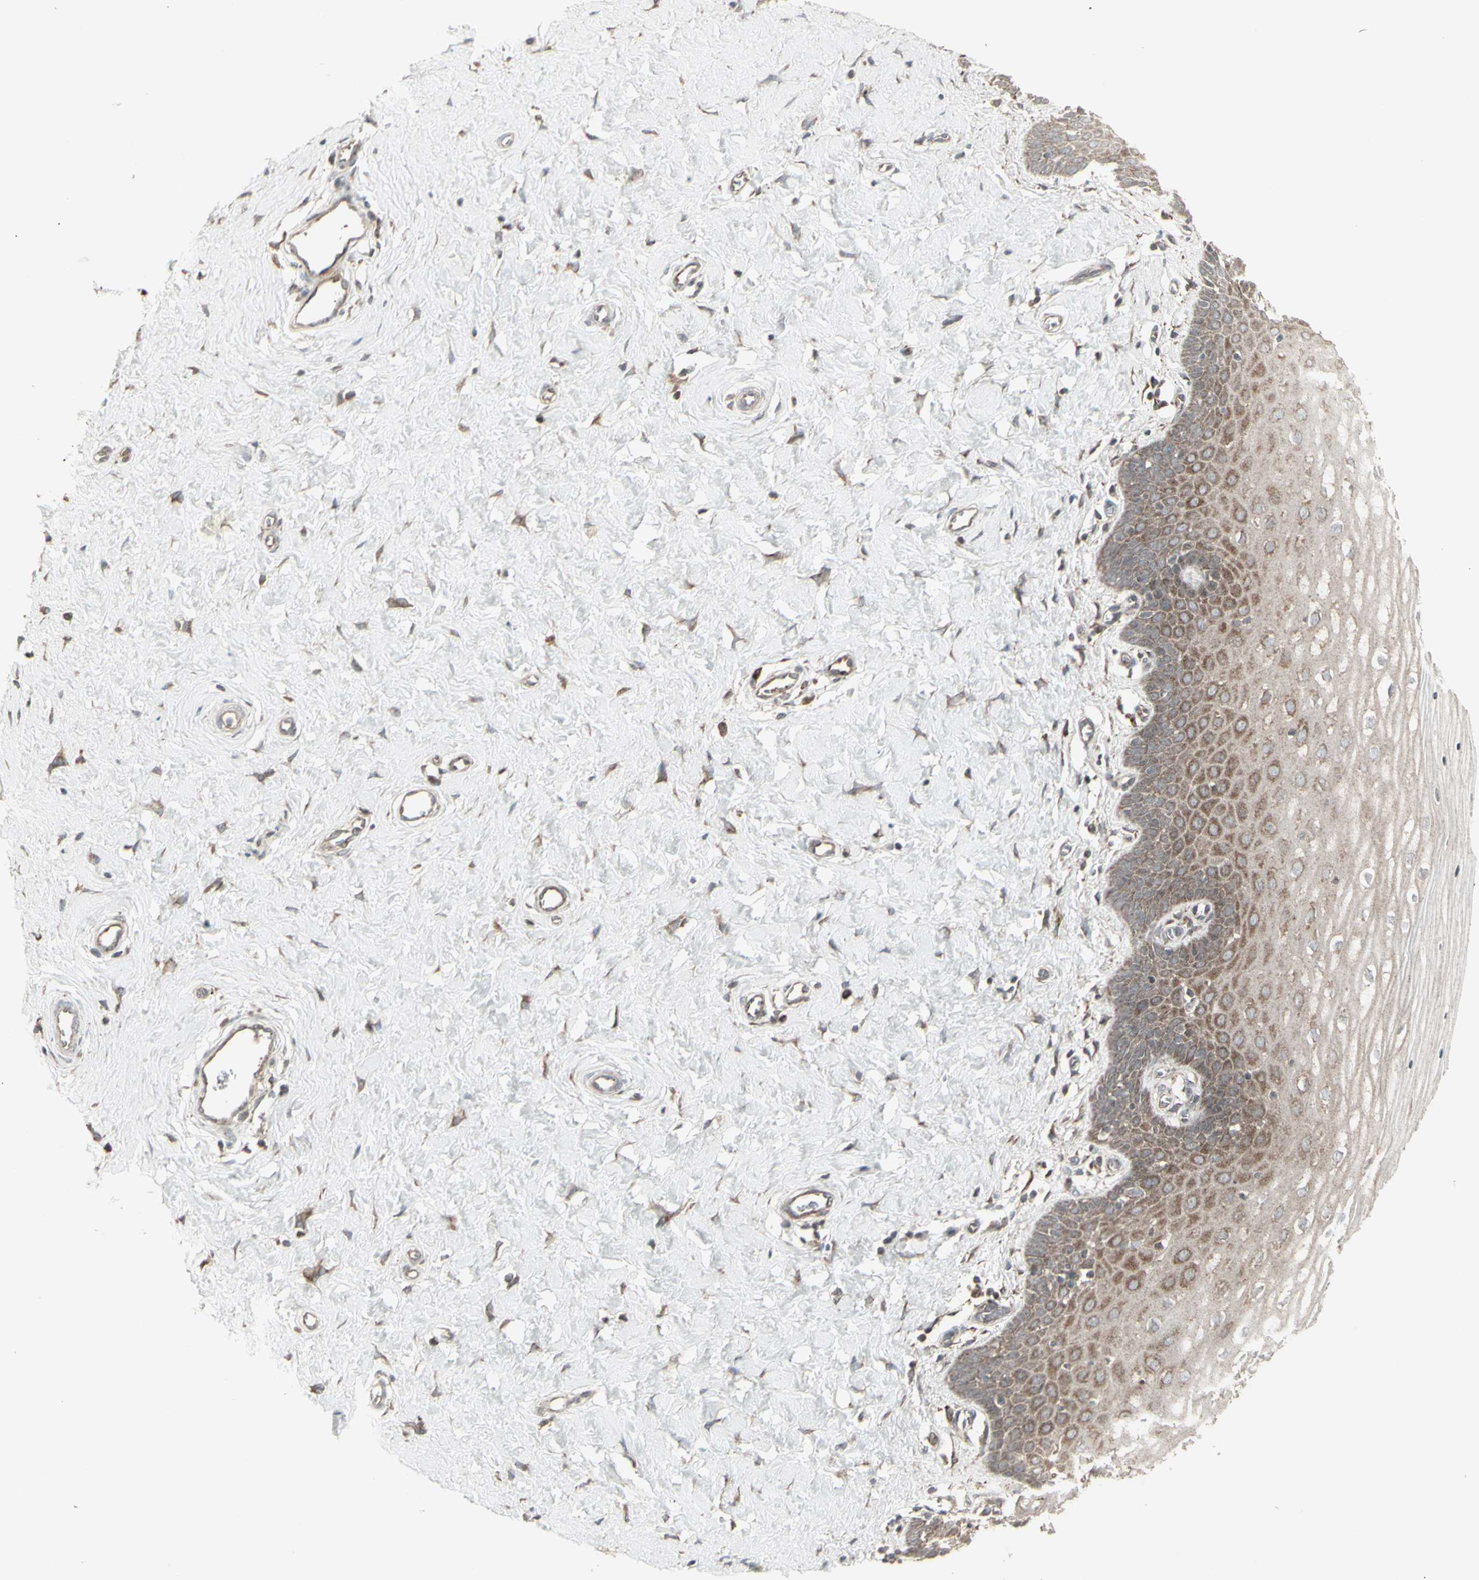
{"staining": {"intensity": "weak", "quantity": ">75%", "location": "cytoplasmic/membranous"}, "tissue": "cervix", "cell_type": "Glandular cells", "image_type": "normal", "snomed": [{"axis": "morphology", "description": "Normal tissue, NOS"}, {"axis": "topography", "description": "Cervix"}], "caption": "Cervix stained with DAB IHC displays low levels of weak cytoplasmic/membranous positivity in about >75% of glandular cells.", "gene": "RNASEL", "patient": {"sex": "female", "age": 55}}